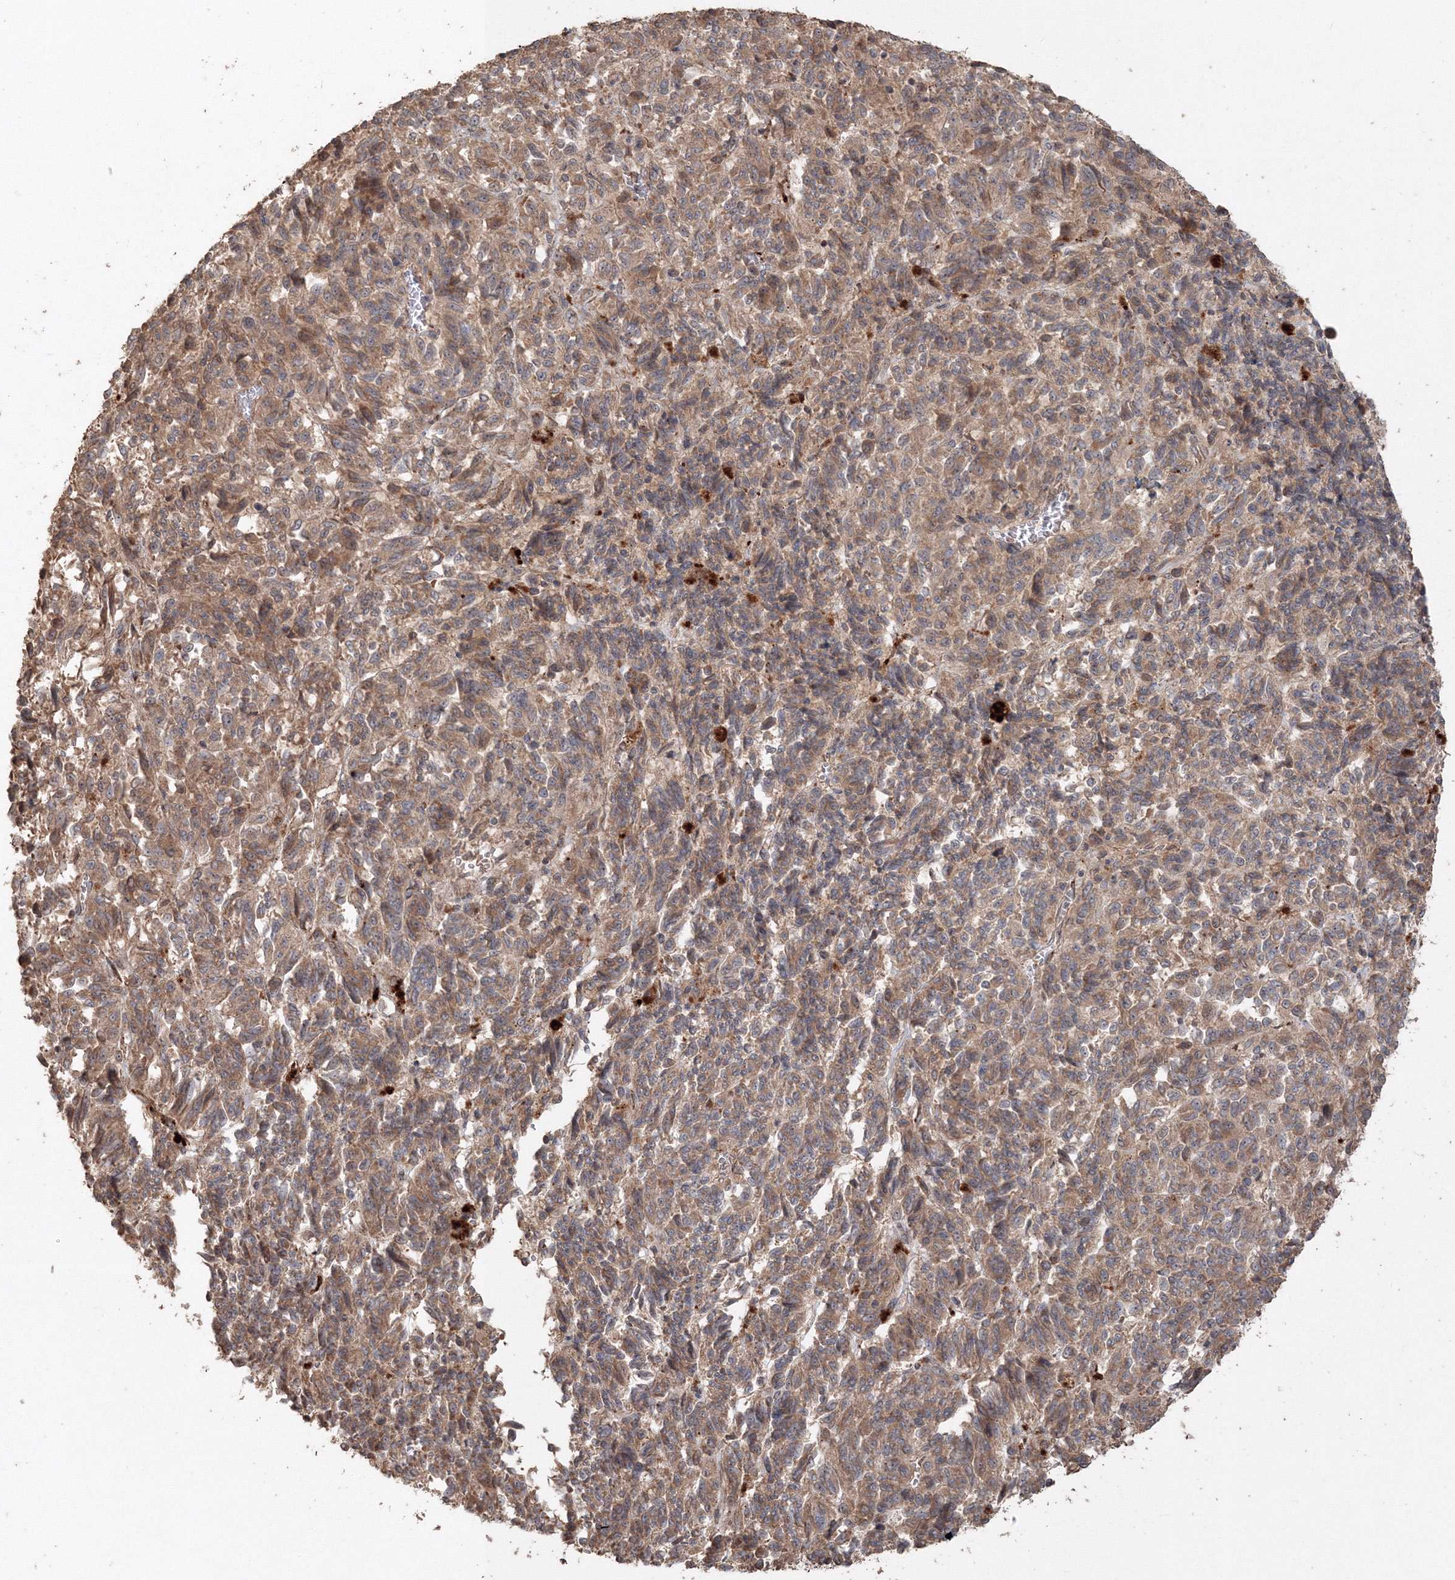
{"staining": {"intensity": "weak", "quantity": ">75%", "location": "cytoplasmic/membranous"}, "tissue": "melanoma", "cell_type": "Tumor cells", "image_type": "cancer", "snomed": [{"axis": "morphology", "description": "Malignant melanoma, Metastatic site"}, {"axis": "topography", "description": "Lung"}], "caption": "The image displays a brown stain indicating the presence of a protein in the cytoplasmic/membranous of tumor cells in malignant melanoma (metastatic site).", "gene": "ANAPC16", "patient": {"sex": "male", "age": 64}}